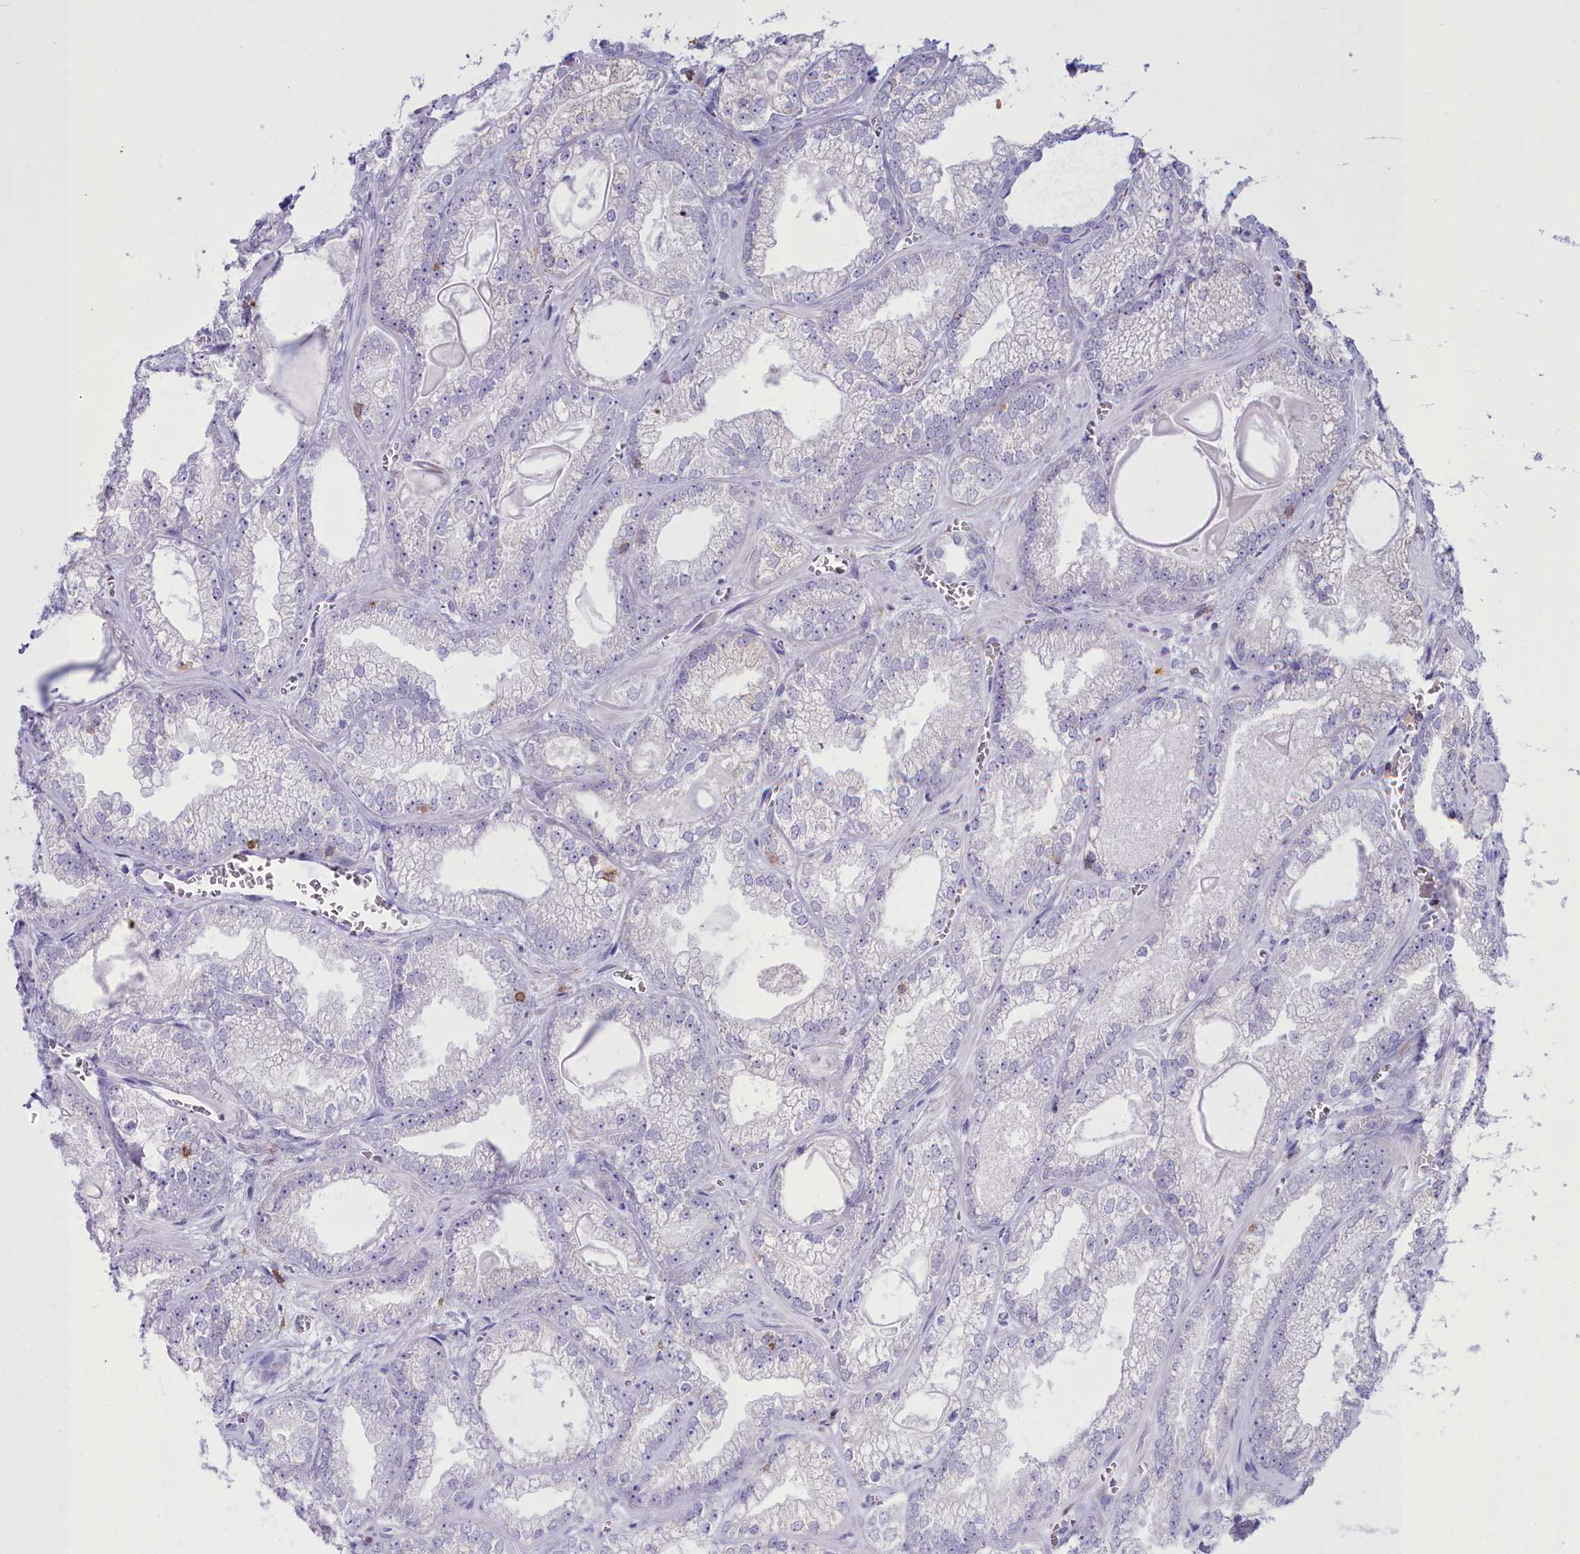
{"staining": {"intensity": "negative", "quantity": "none", "location": "none"}, "tissue": "prostate cancer", "cell_type": "Tumor cells", "image_type": "cancer", "snomed": [{"axis": "morphology", "description": "Adenocarcinoma, Low grade"}, {"axis": "topography", "description": "Prostate"}], "caption": "Protein analysis of prostate adenocarcinoma (low-grade) exhibits no significant positivity in tumor cells.", "gene": "CD5", "patient": {"sex": "male", "age": 57}}